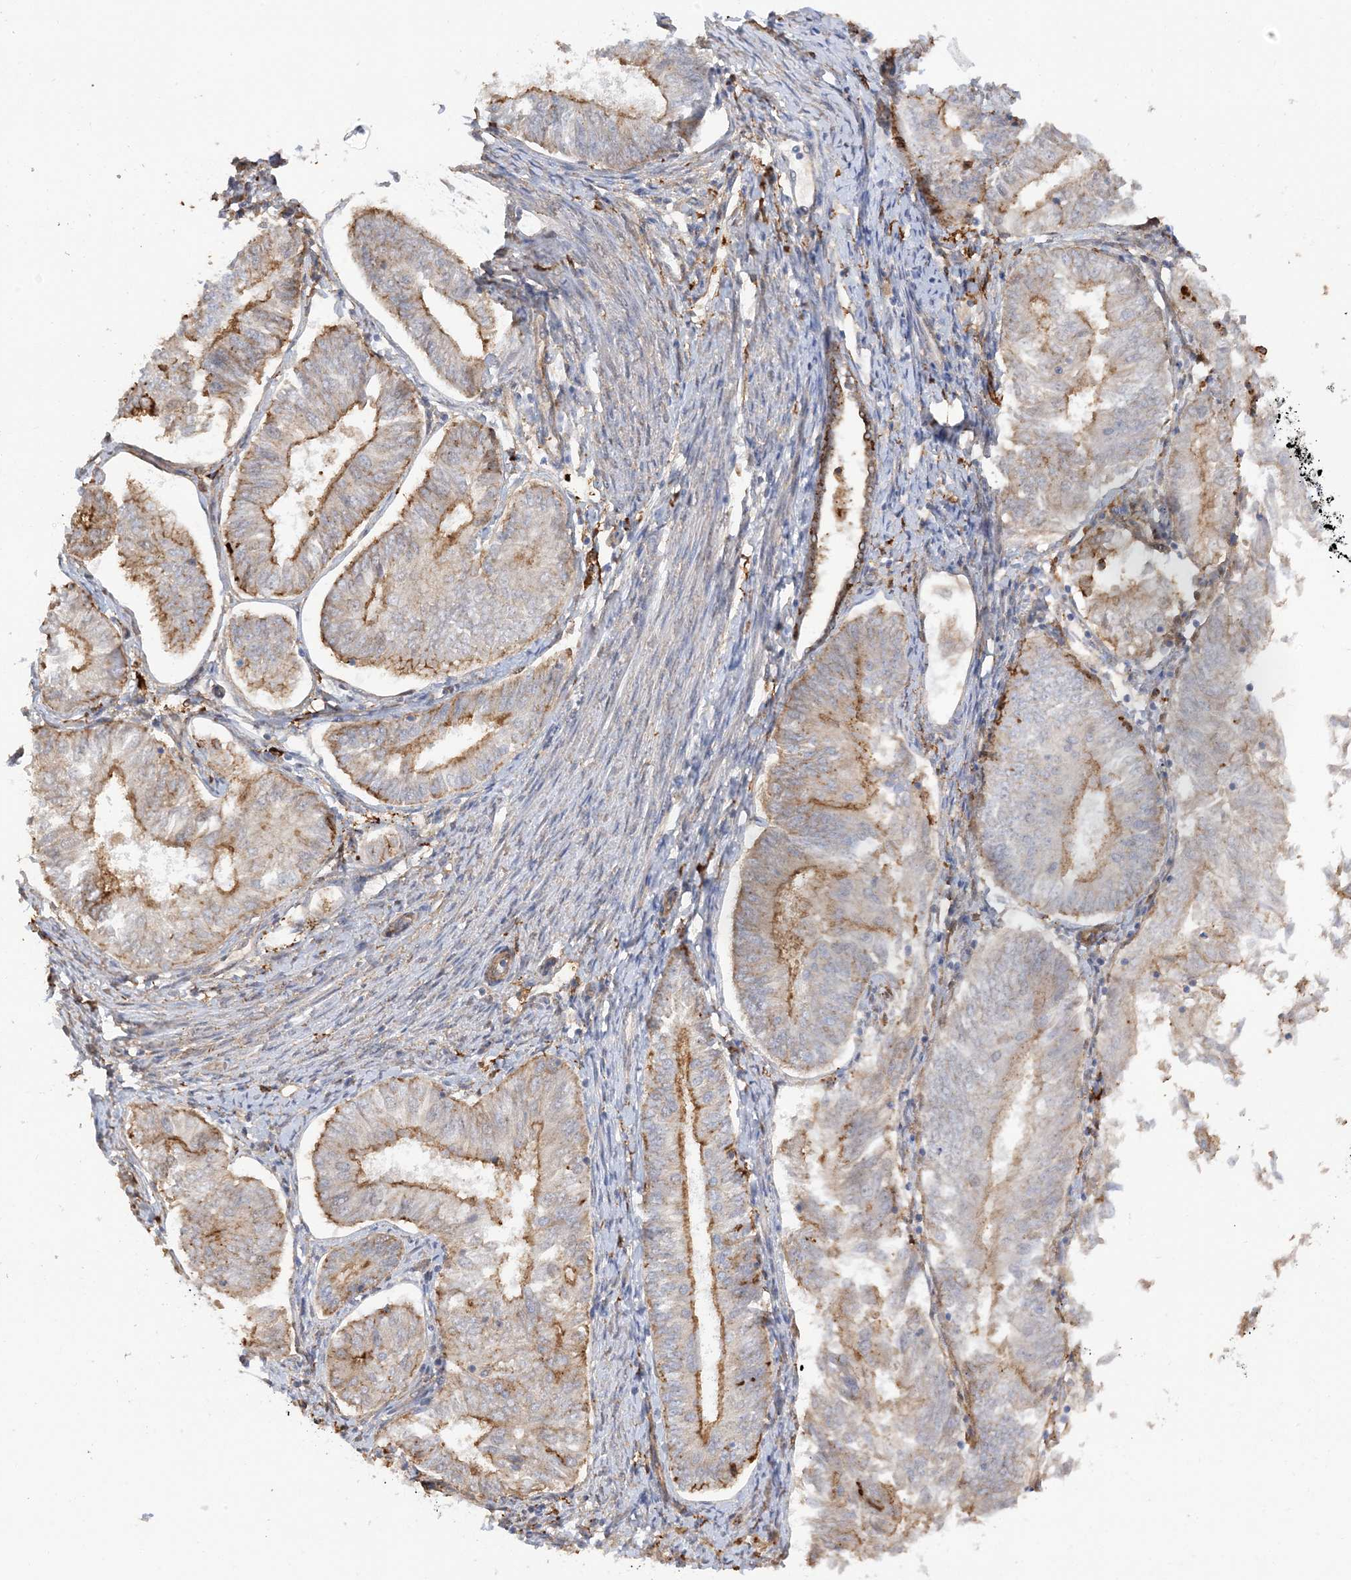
{"staining": {"intensity": "moderate", "quantity": "<25%", "location": "cytoplasmic/membranous"}, "tissue": "endometrial cancer", "cell_type": "Tumor cells", "image_type": "cancer", "snomed": [{"axis": "morphology", "description": "Adenocarcinoma, NOS"}, {"axis": "topography", "description": "Endometrium"}], "caption": "This histopathology image displays IHC staining of human endometrial cancer, with low moderate cytoplasmic/membranous expression in about <25% of tumor cells.", "gene": "PHACTR2", "patient": {"sex": "female", "age": 58}}